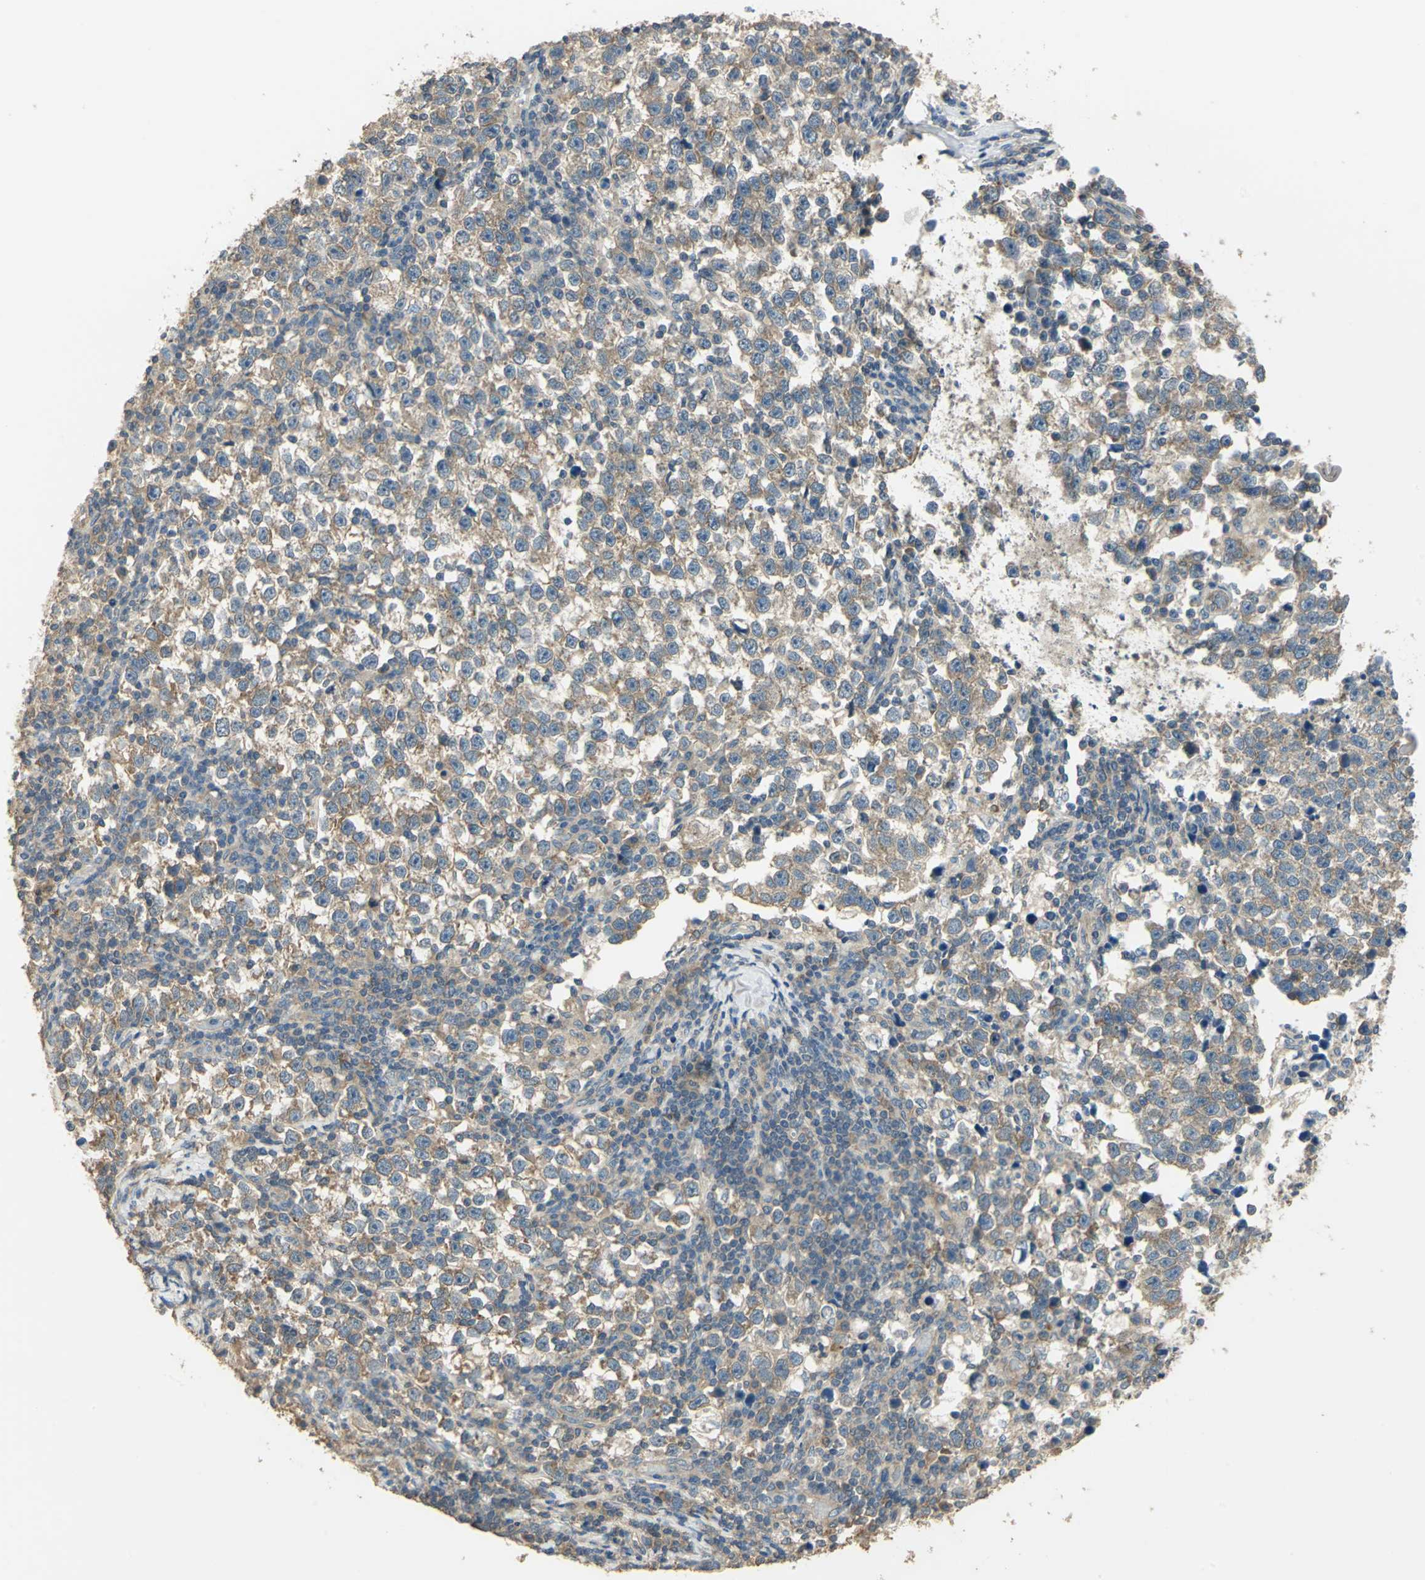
{"staining": {"intensity": "moderate", "quantity": ">75%", "location": "cytoplasmic/membranous"}, "tissue": "testis cancer", "cell_type": "Tumor cells", "image_type": "cancer", "snomed": [{"axis": "morphology", "description": "Seminoma, NOS"}, {"axis": "topography", "description": "Testis"}], "caption": "Seminoma (testis) tissue shows moderate cytoplasmic/membranous positivity in approximately >75% of tumor cells, visualized by immunohistochemistry.", "gene": "SHC2", "patient": {"sex": "male", "age": 43}}